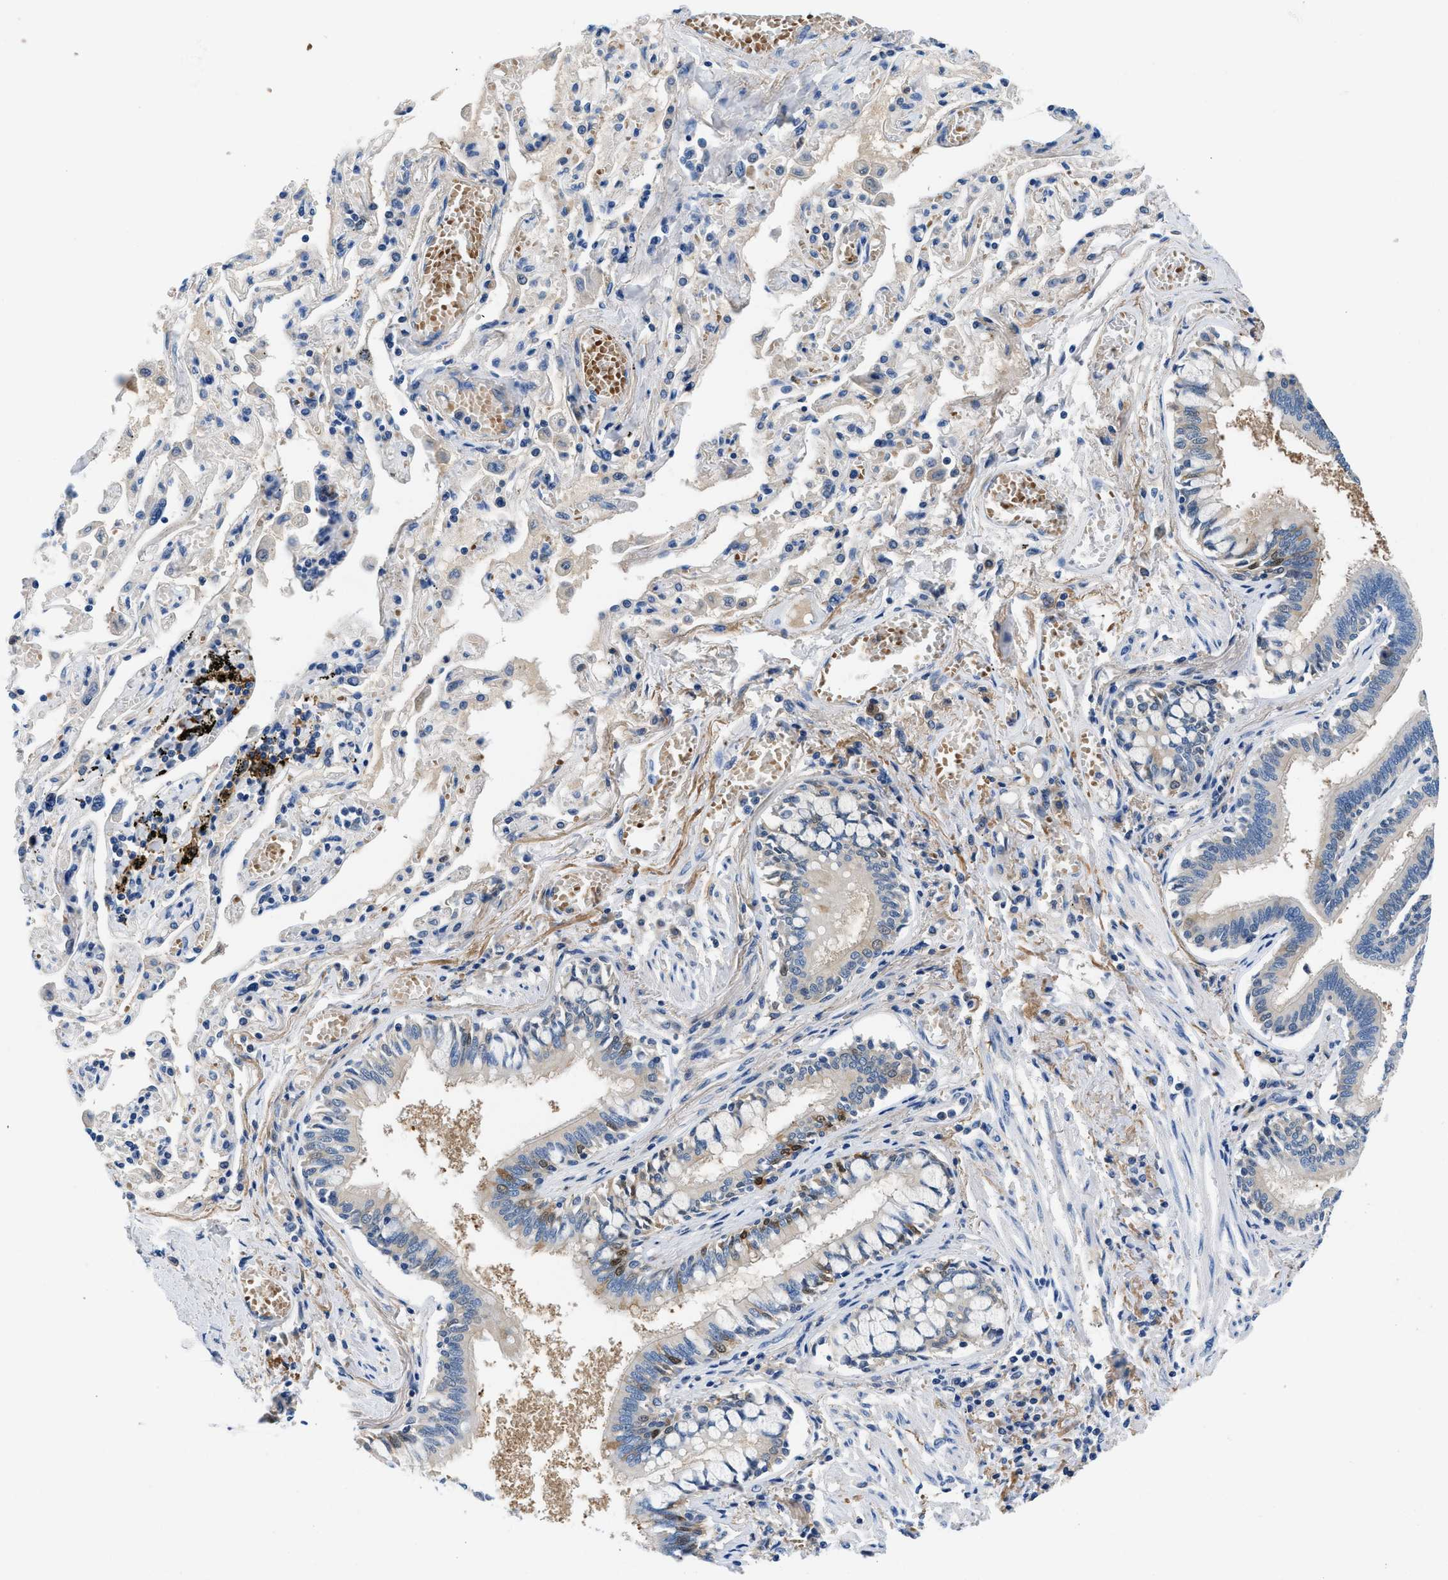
{"staining": {"intensity": "moderate", "quantity": "25%-75%", "location": "cytoplasmic/membranous"}, "tissue": "bronchus", "cell_type": "Respiratory epithelial cells", "image_type": "normal", "snomed": [{"axis": "morphology", "description": "Normal tissue, NOS"}, {"axis": "morphology", "description": "Inflammation, NOS"}, {"axis": "topography", "description": "Cartilage tissue"}, {"axis": "topography", "description": "Lung"}], "caption": "Bronchus was stained to show a protein in brown. There is medium levels of moderate cytoplasmic/membranous staining in approximately 25%-75% of respiratory epithelial cells. (IHC, brightfield microscopy, high magnification).", "gene": "FADS6", "patient": {"sex": "male", "age": 71}}